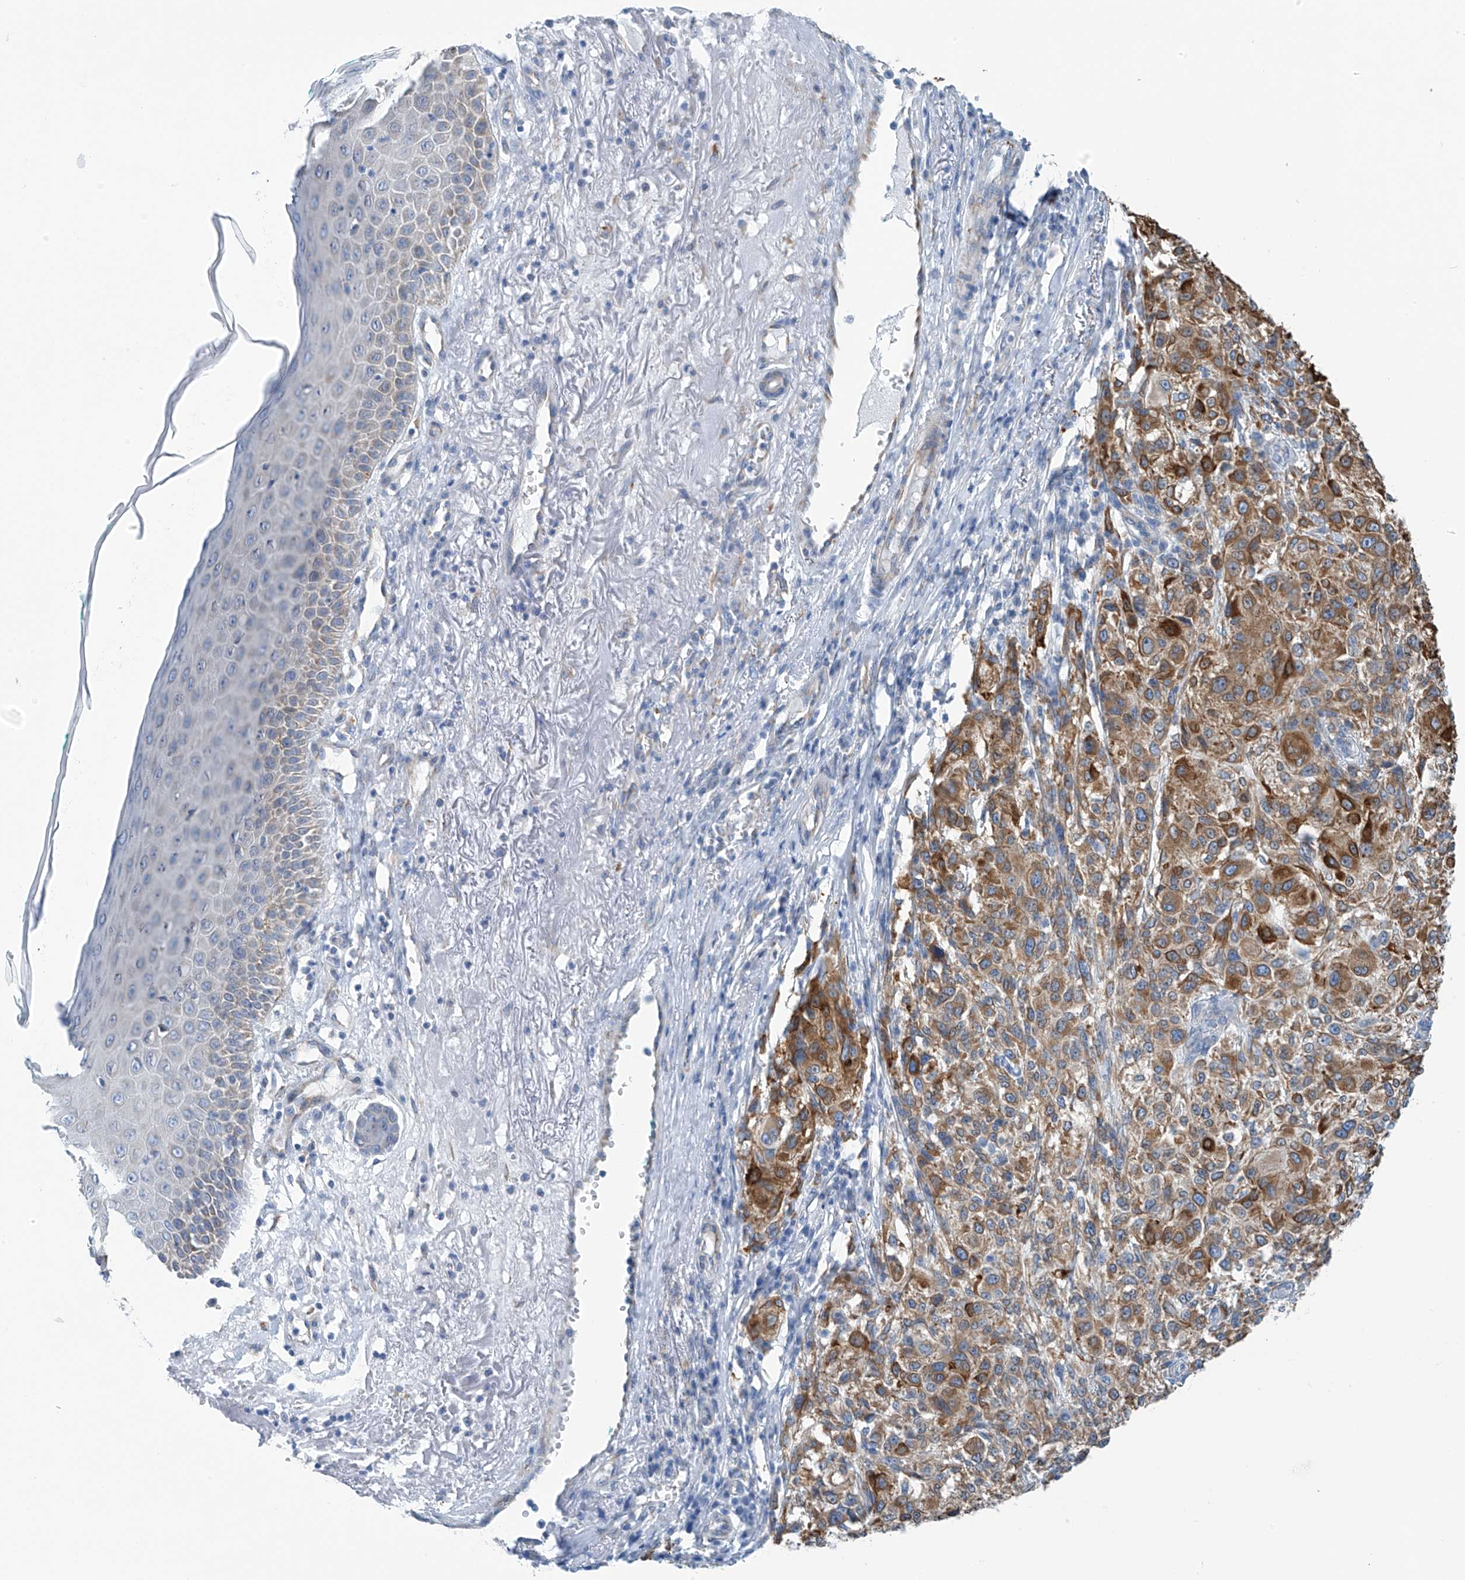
{"staining": {"intensity": "moderate", "quantity": ">75%", "location": "cytoplasmic/membranous"}, "tissue": "melanoma", "cell_type": "Tumor cells", "image_type": "cancer", "snomed": [{"axis": "morphology", "description": "Necrosis, NOS"}, {"axis": "morphology", "description": "Malignant melanoma, NOS"}, {"axis": "topography", "description": "Skin"}], "caption": "Moderate cytoplasmic/membranous positivity is appreciated in approximately >75% of tumor cells in melanoma.", "gene": "RCN2", "patient": {"sex": "female", "age": 87}}